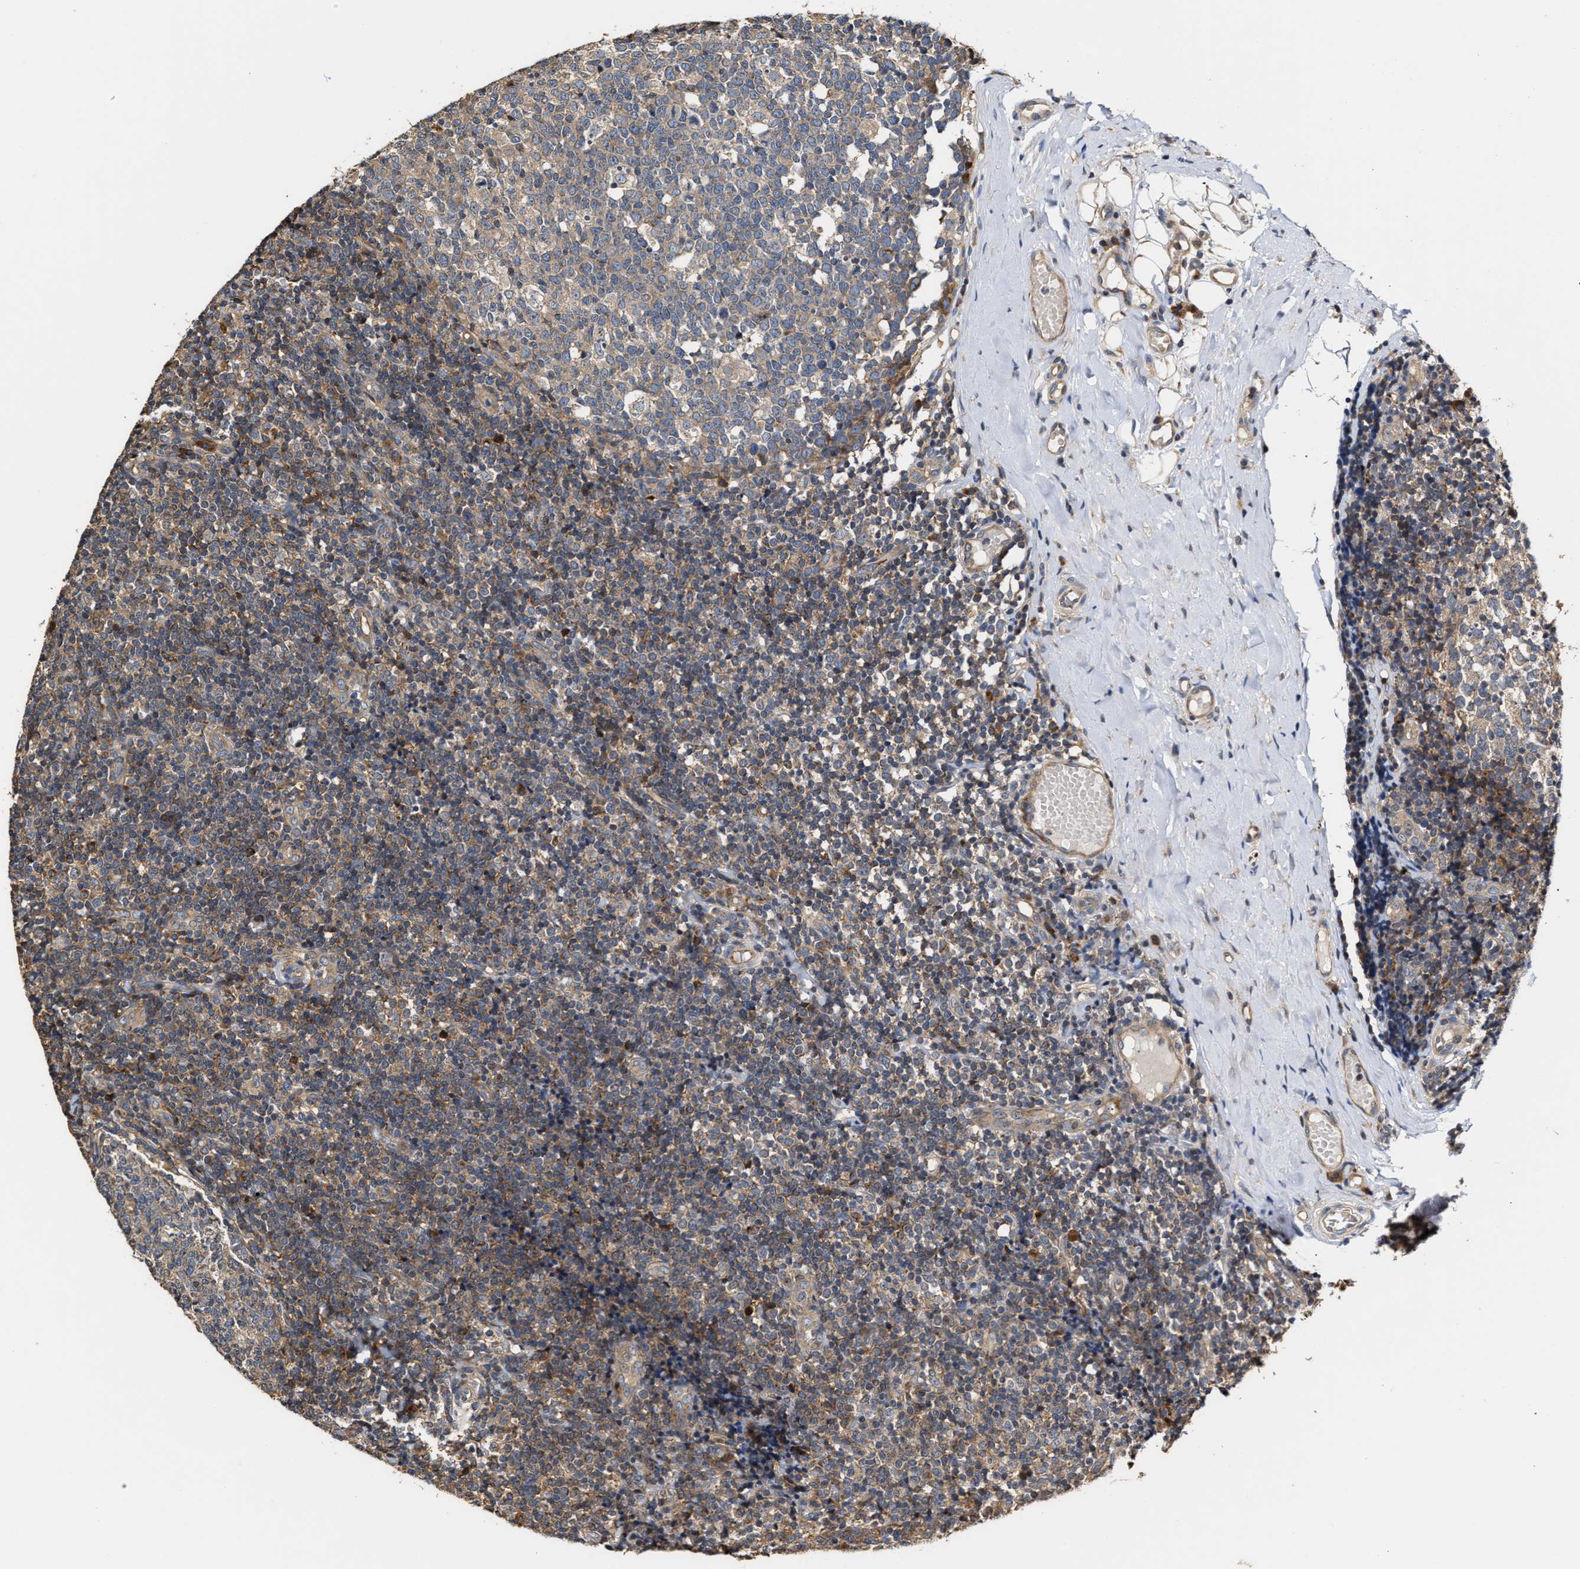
{"staining": {"intensity": "moderate", "quantity": "<25%", "location": "cytoplasmic/membranous"}, "tissue": "tonsil", "cell_type": "Germinal center cells", "image_type": "normal", "snomed": [{"axis": "morphology", "description": "Normal tissue, NOS"}, {"axis": "topography", "description": "Tonsil"}], "caption": "Immunohistochemistry of unremarkable human tonsil demonstrates low levels of moderate cytoplasmic/membranous positivity in approximately <25% of germinal center cells.", "gene": "CLIP2", "patient": {"sex": "female", "age": 19}}